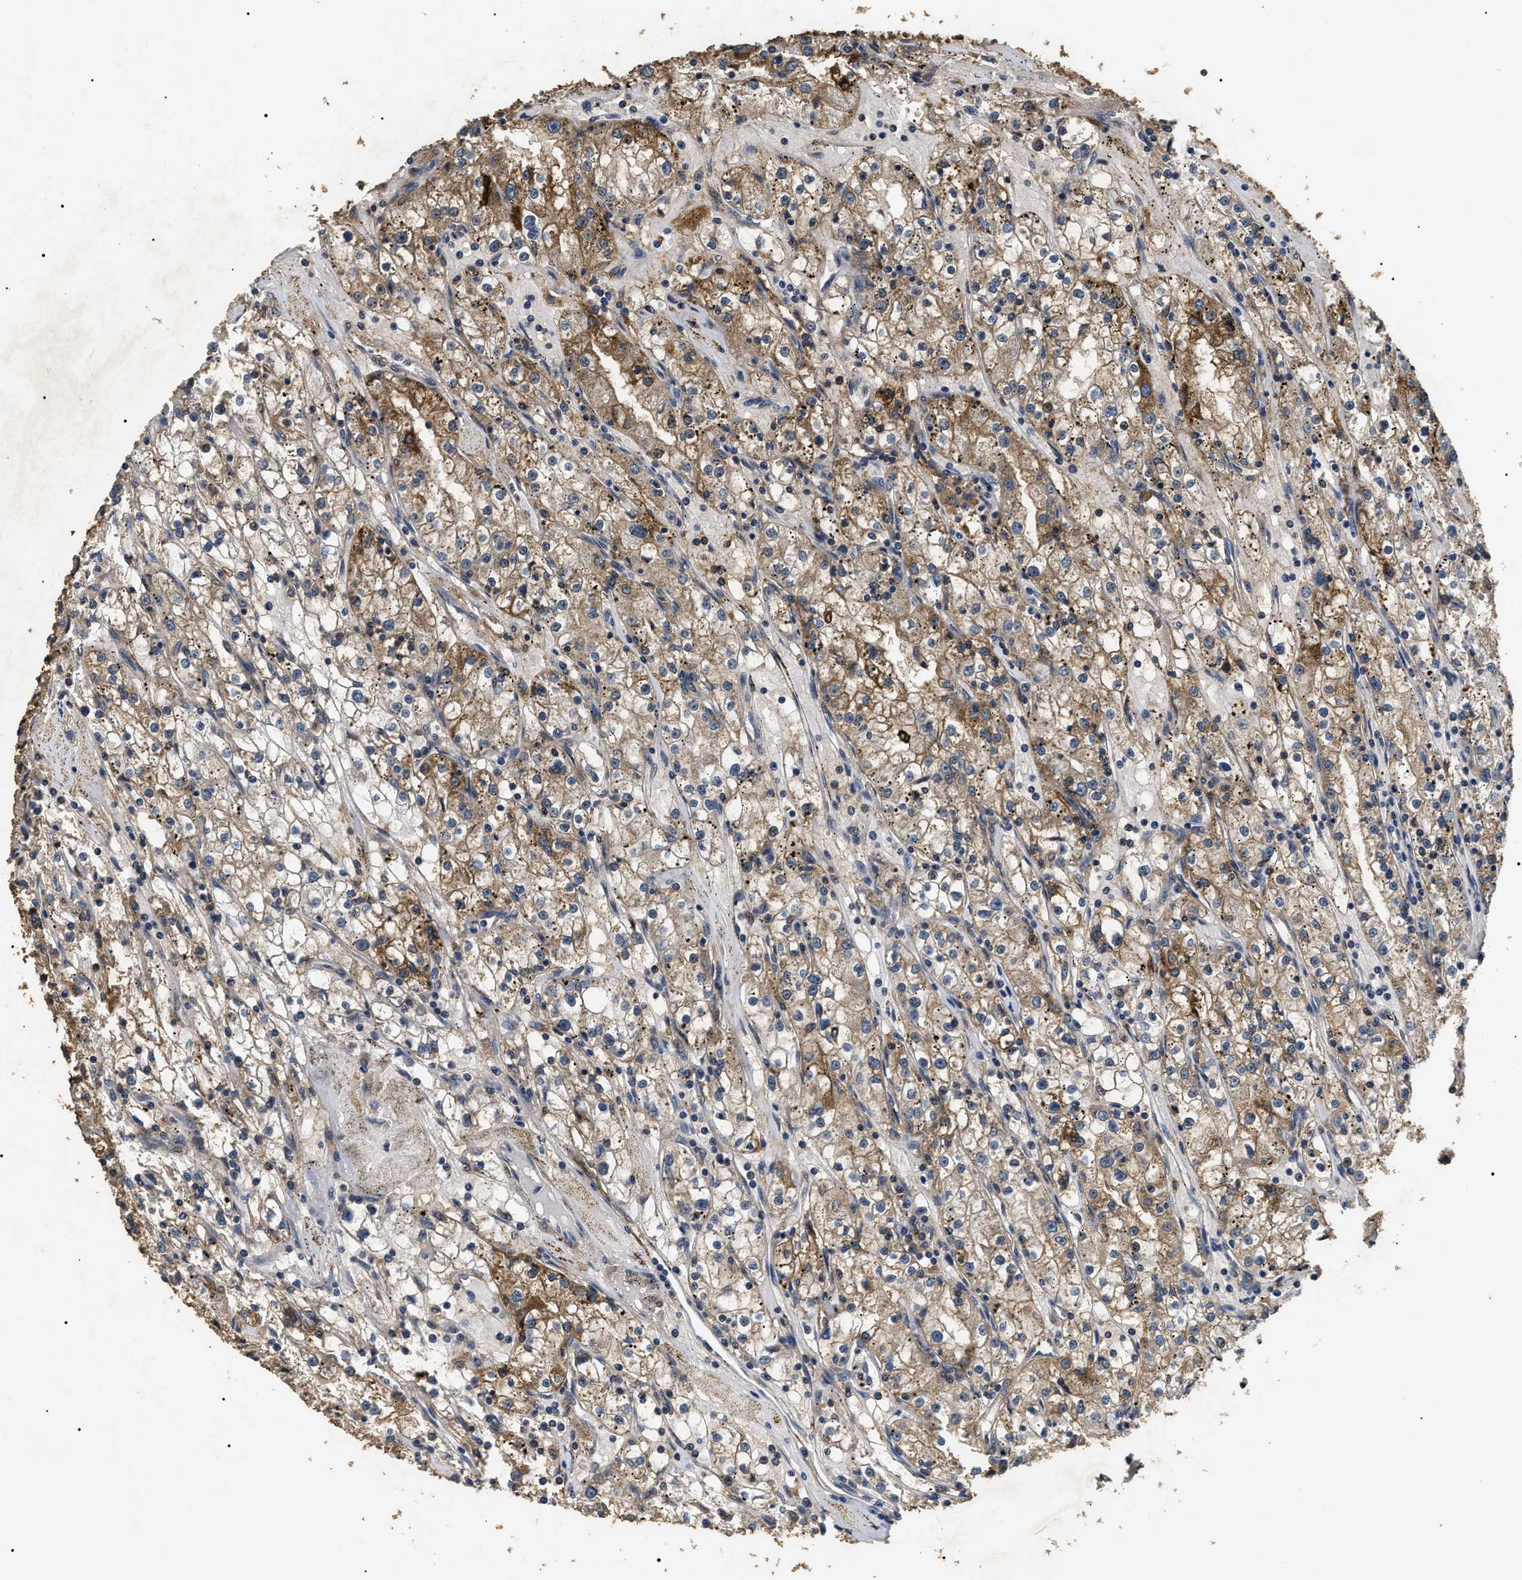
{"staining": {"intensity": "moderate", "quantity": ">75%", "location": "cytoplasmic/membranous"}, "tissue": "renal cancer", "cell_type": "Tumor cells", "image_type": "cancer", "snomed": [{"axis": "morphology", "description": "Adenocarcinoma, NOS"}, {"axis": "topography", "description": "Kidney"}], "caption": "Approximately >75% of tumor cells in renal cancer reveal moderate cytoplasmic/membranous protein staining as visualized by brown immunohistochemical staining.", "gene": "ANP32E", "patient": {"sex": "male", "age": 56}}